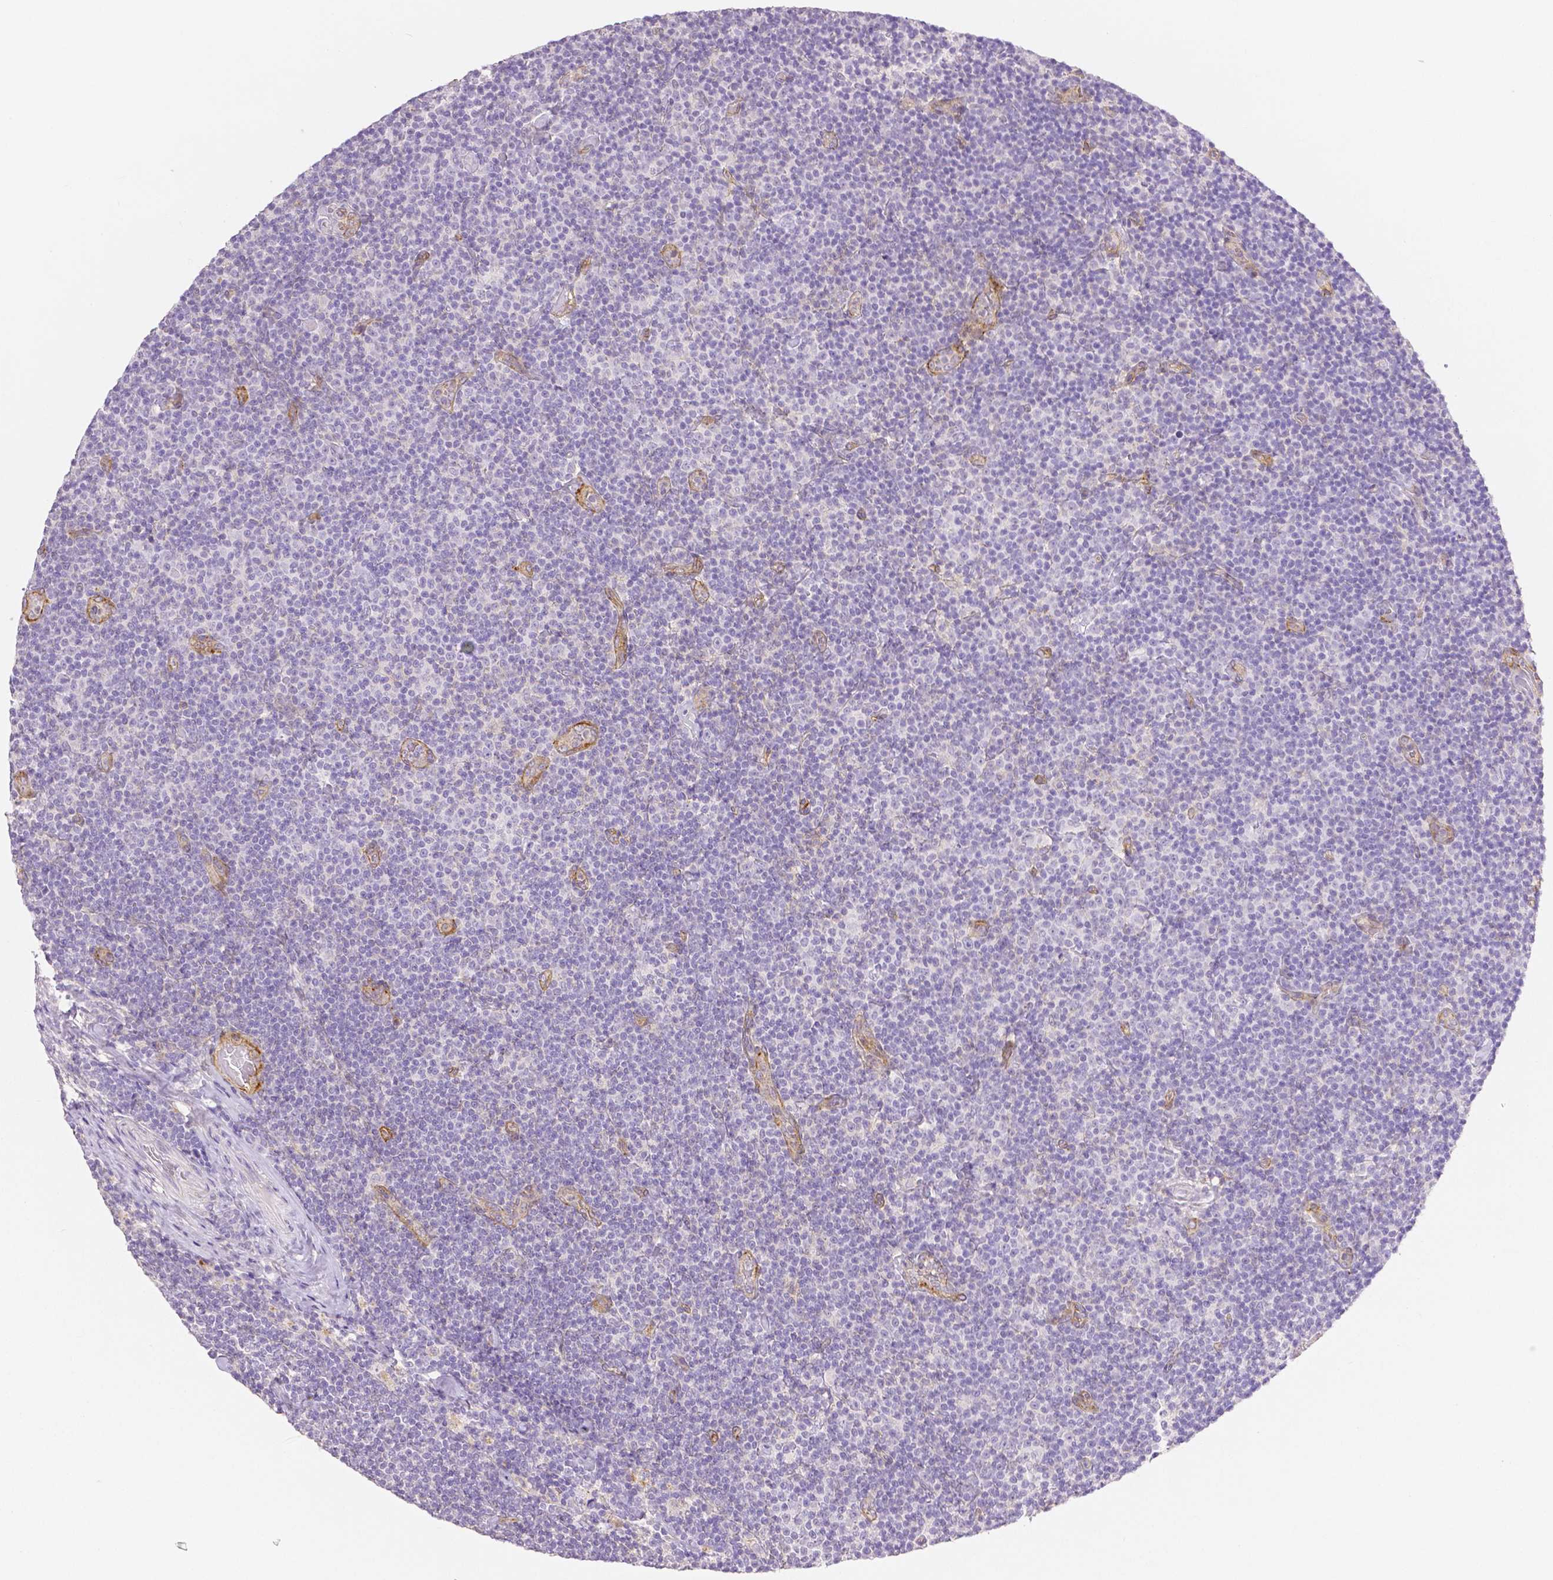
{"staining": {"intensity": "negative", "quantity": "none", "location": "none"}, "tissue": "lymphoma", "cell_type": "Tumor cells", "image_type": "cancer", "snomed": [{"axis": "morphology", "description": "Malignant lymphoma, non-Hodgkin's type, Low grade"}, {"axis": "topography", "description": "Lymph node"}], "caption": "Tumor cells show no significant positivity in low-grade malignant lymphoma, non-Hodgkin's type.", "gene": "THY1", "patient": {"sex": "male", "age": 81}}